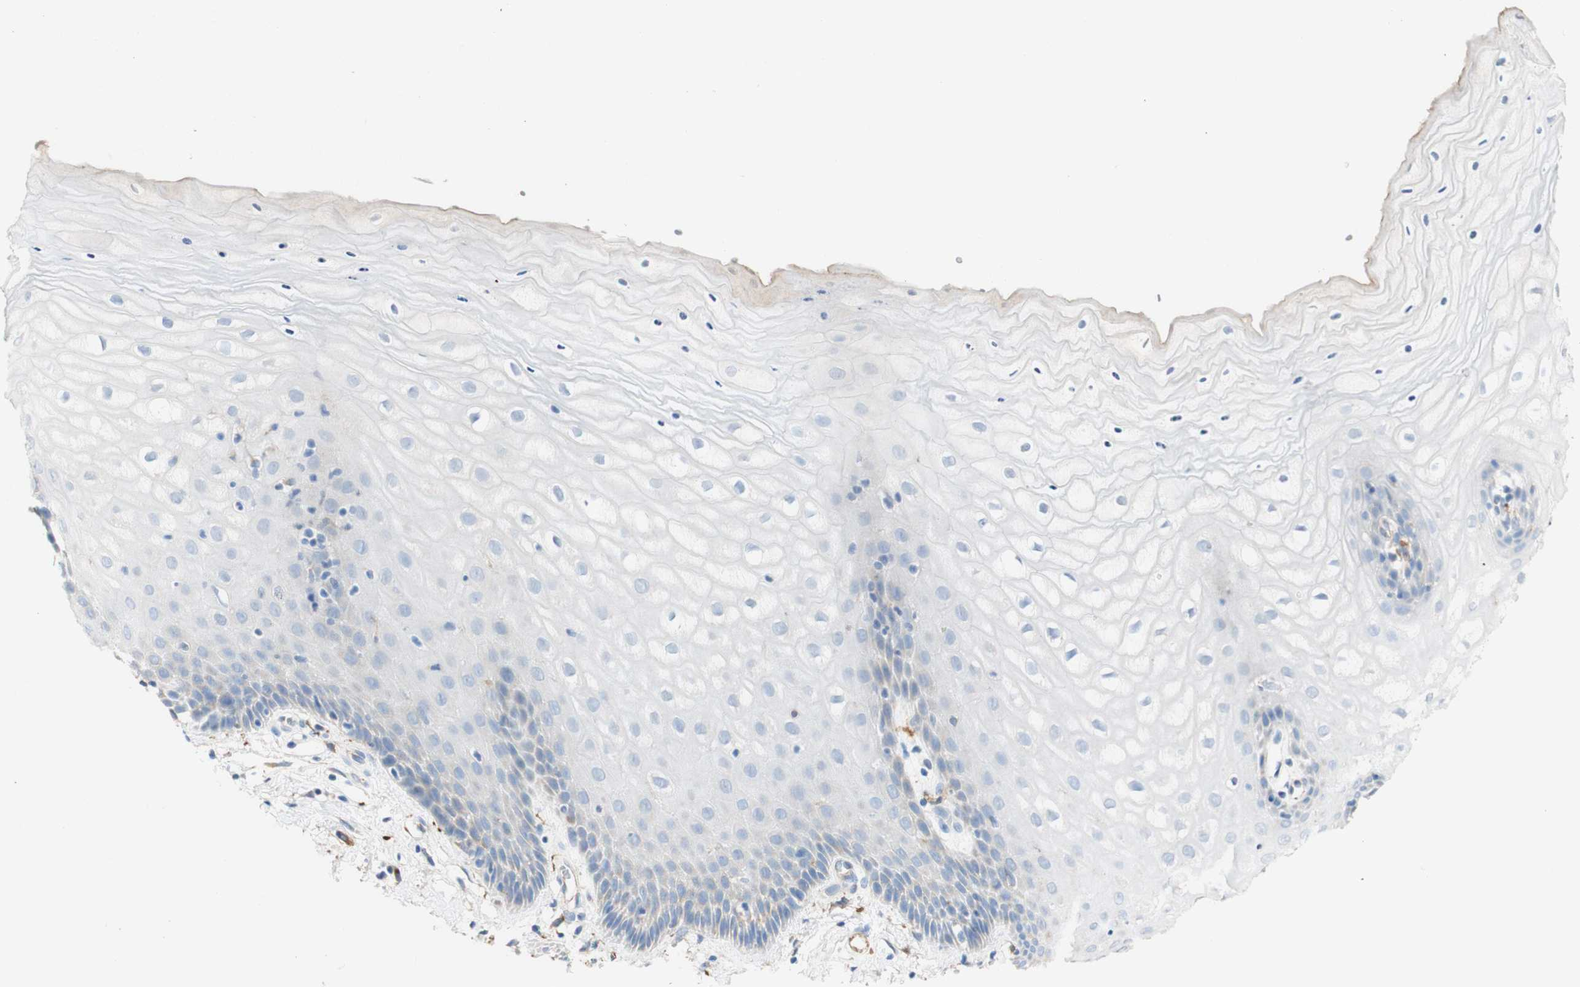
{"staining": {"intensity": "negative", "quantity": "none", "location": "none"}, "tissue": "cervix", "cell_type": "Squamous epithelial cells", "image_type": "normal", "snomed": [{"axis": "morphology", "description": "Normal tissue, NOS"}, {"axis": "topography", "description": "Cervix"}], "caption": "This is an immunohistochemistry (IHC) photomicrograph of unremarkable human cervix. There is no expression in squamous epithelial cells.", "gene": "FCGRT", "patient": {"sex": "female", "age": 55}}